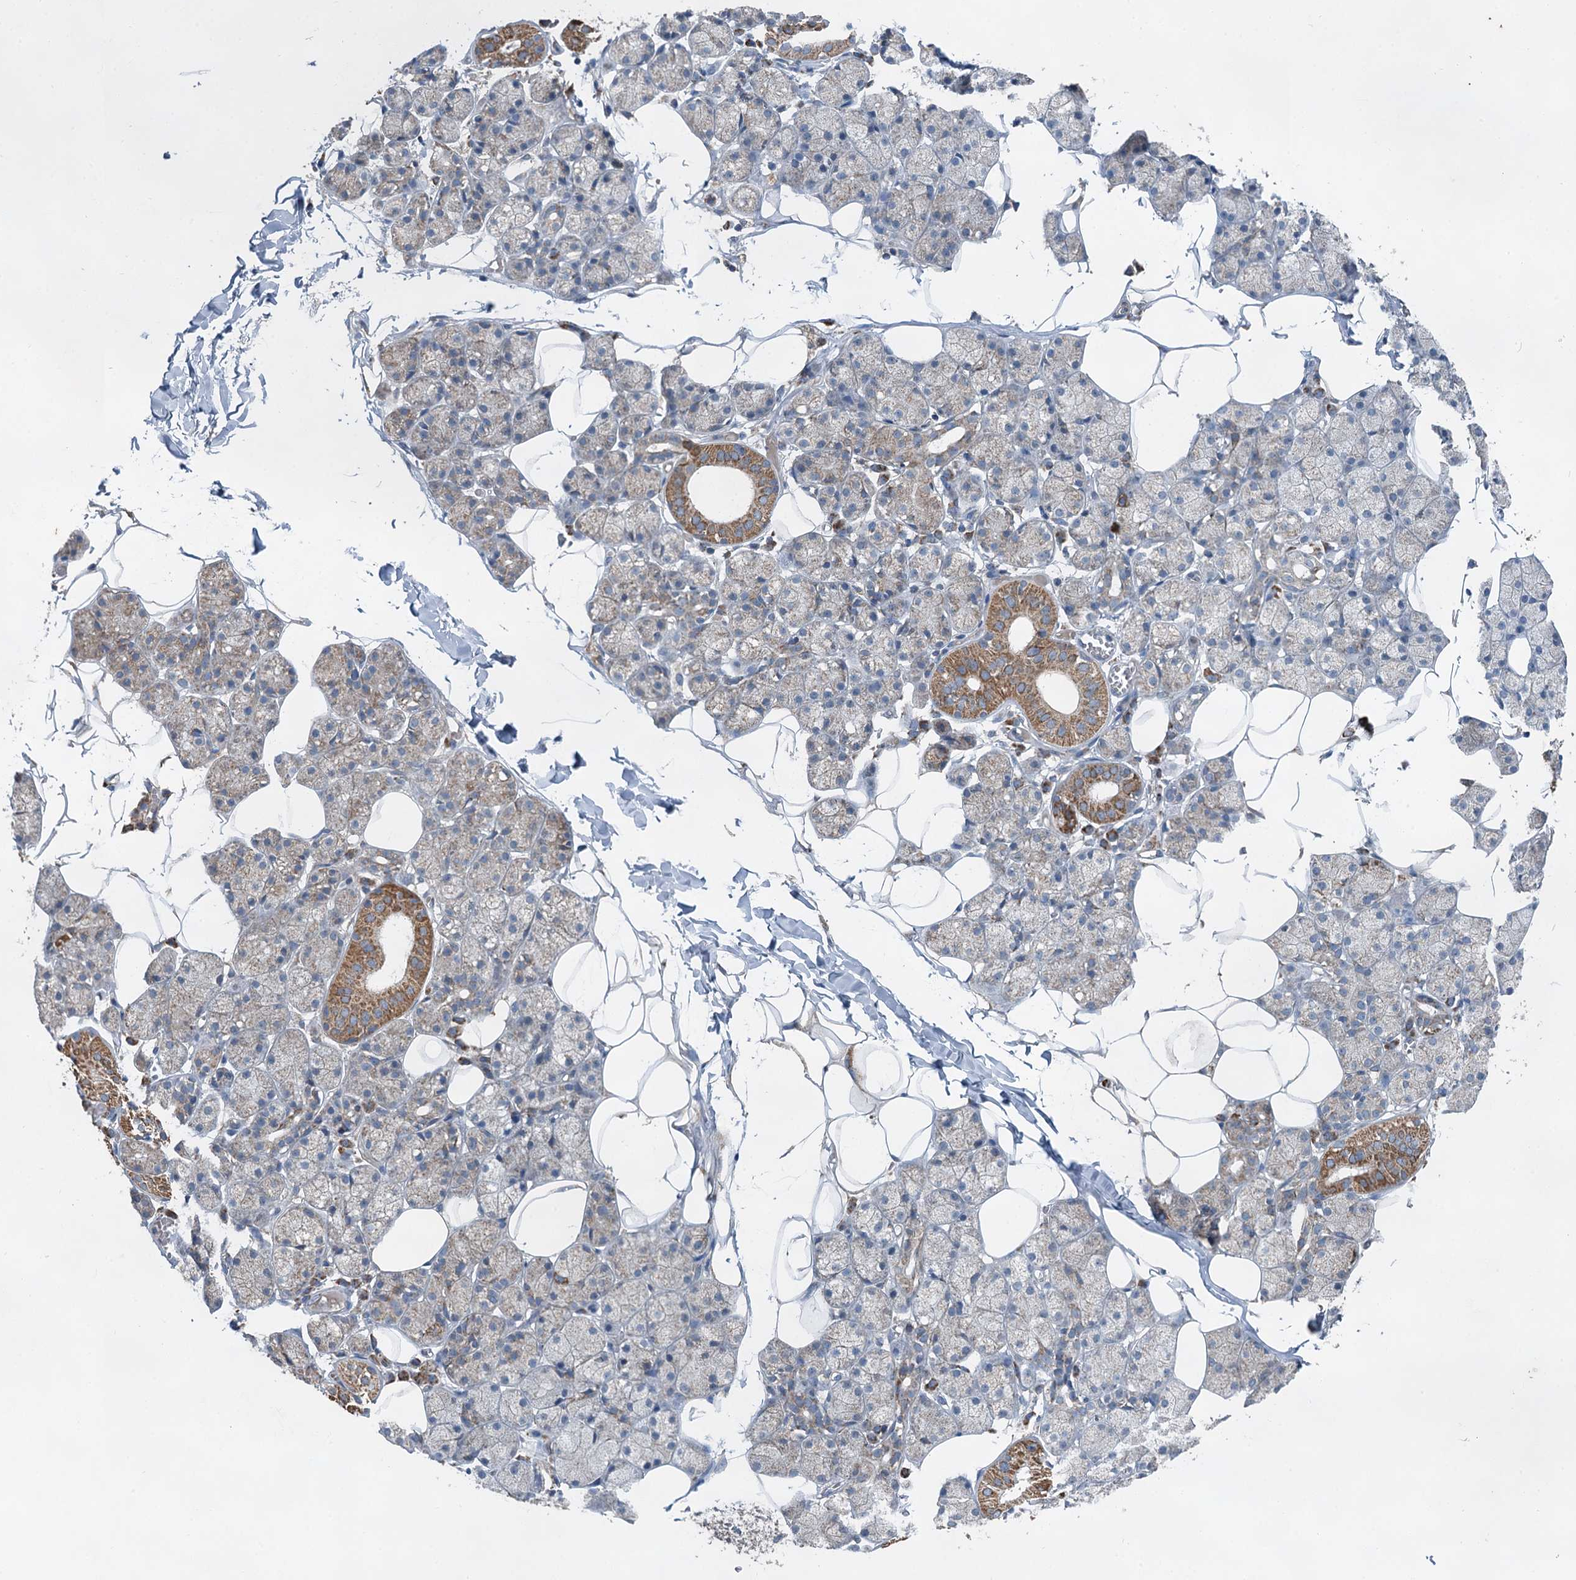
{"staining": {"intensity": "moderate", "quantity": "<25%", "location": "cytoplasmic/membranous"}, "tissue": "salivary gland", "cell_type": "Glandular cells", "image_type": "normal", "snomed": [{"axis": "morphology", "description": "Normal tissue, NOS"}, {"axis": "topography", "description": "Salivary gland"}], "caption": "Immunohistochemistry (IHC) histopathology image of normal salivary gland: salivary gland stained using immunohistochemistry (IHC) shows low levels of moderate protein expression localized specifically in the cytoplasmic/membranous of glandular cells, appearing as a cytoplasmic/membranous brown color.", "gene": "HAUS2", "patient": {"sex": "female", "age": 33}}